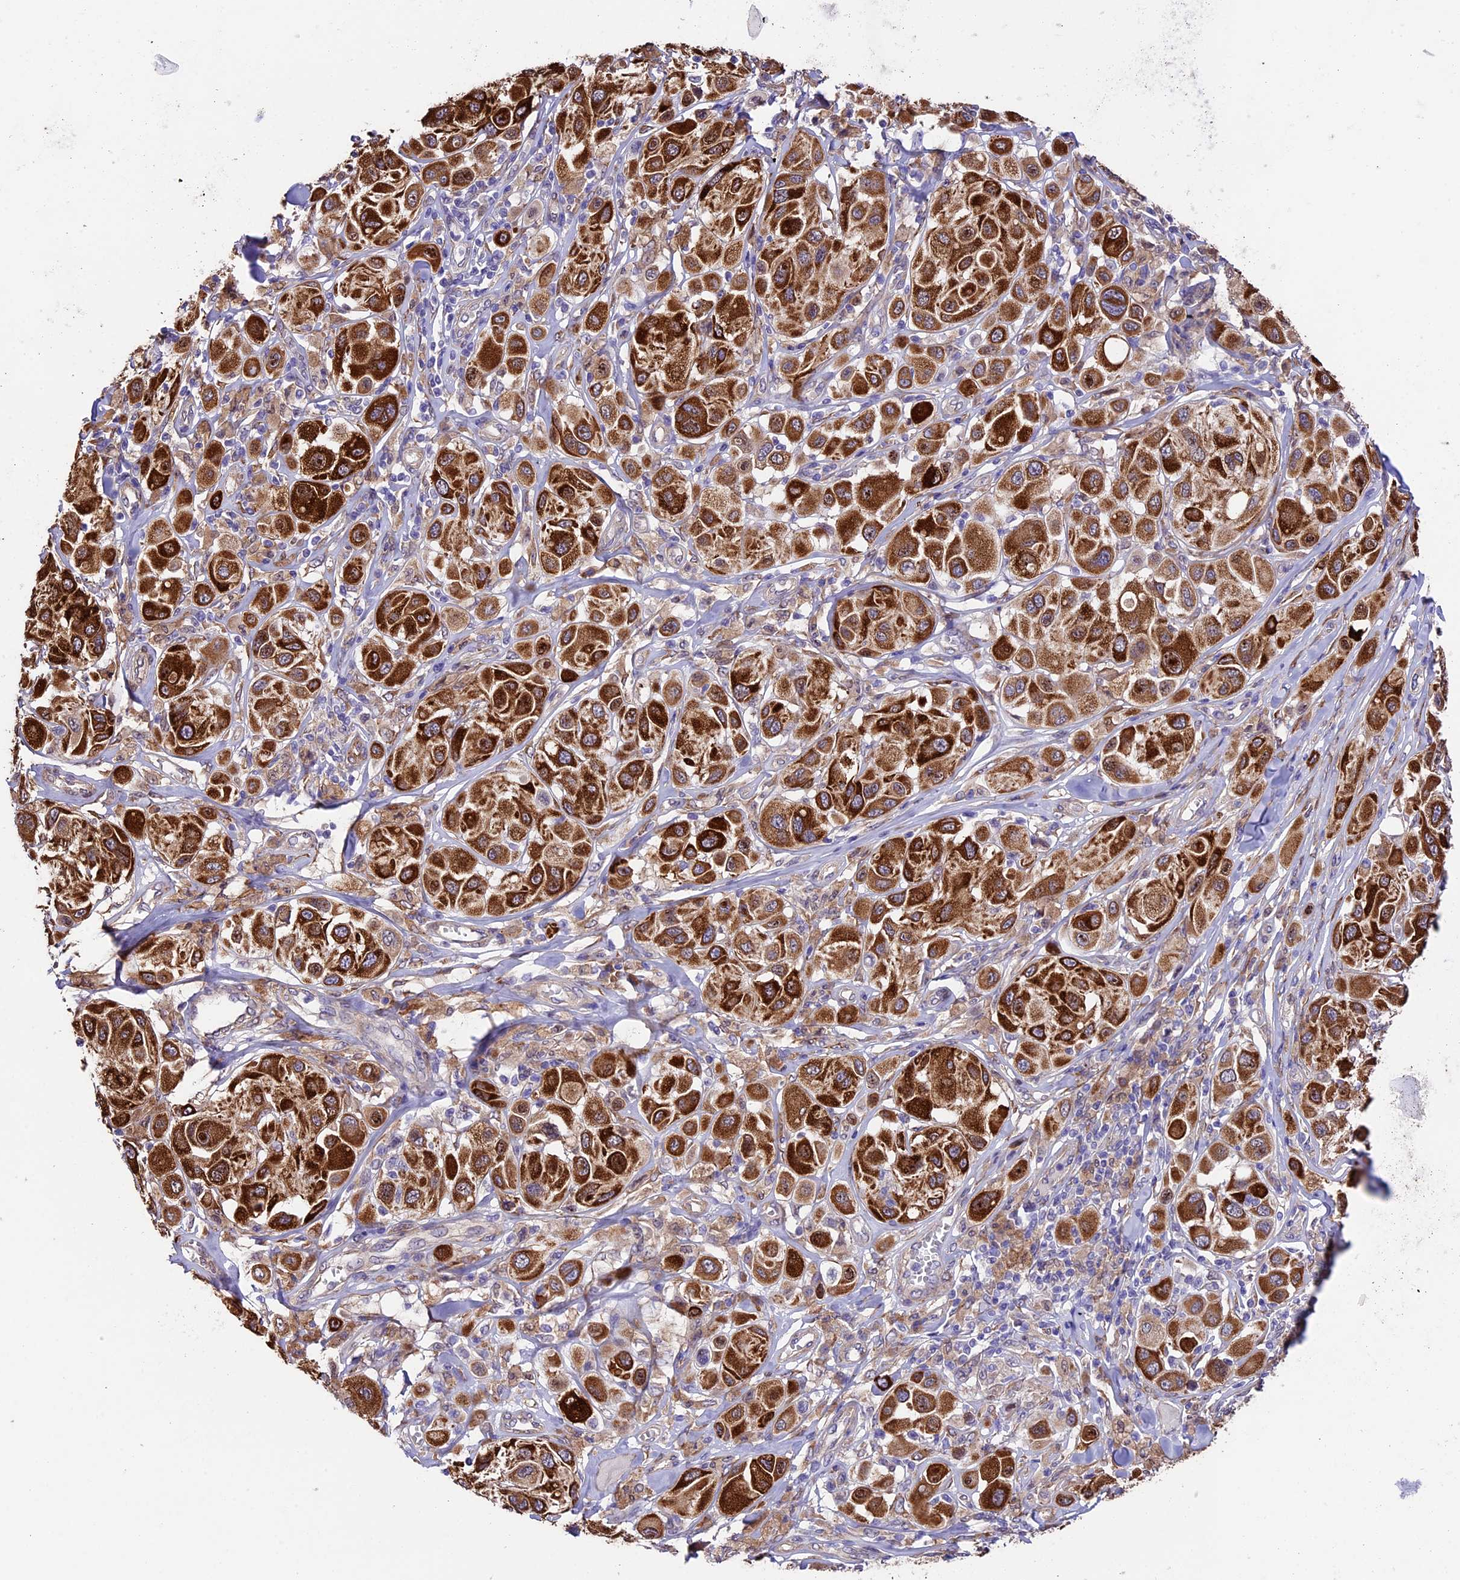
{"staining": {"intensity": "strong", "quantity": ">75%", "location": "cytoplasmic/membranous"}, "tissue": "melanoma", "cell_type": "Tumor cells", "image_type": "cancer", "snomed": [{"axis": "morphology", "description": "Malignant melanoma, Metastatic site"}, {"axis": "topography", "description": "Skin"}], "caption": "A histopathology image showing strong cytoplasmic/membranous positivity in approximately >75% of tumor cells in malignant melanoma (metastatic site), as visualized by brown immunohistochemical staining.", "gene": "LSM7", "patient": {"sex": "male", "age": 41}}